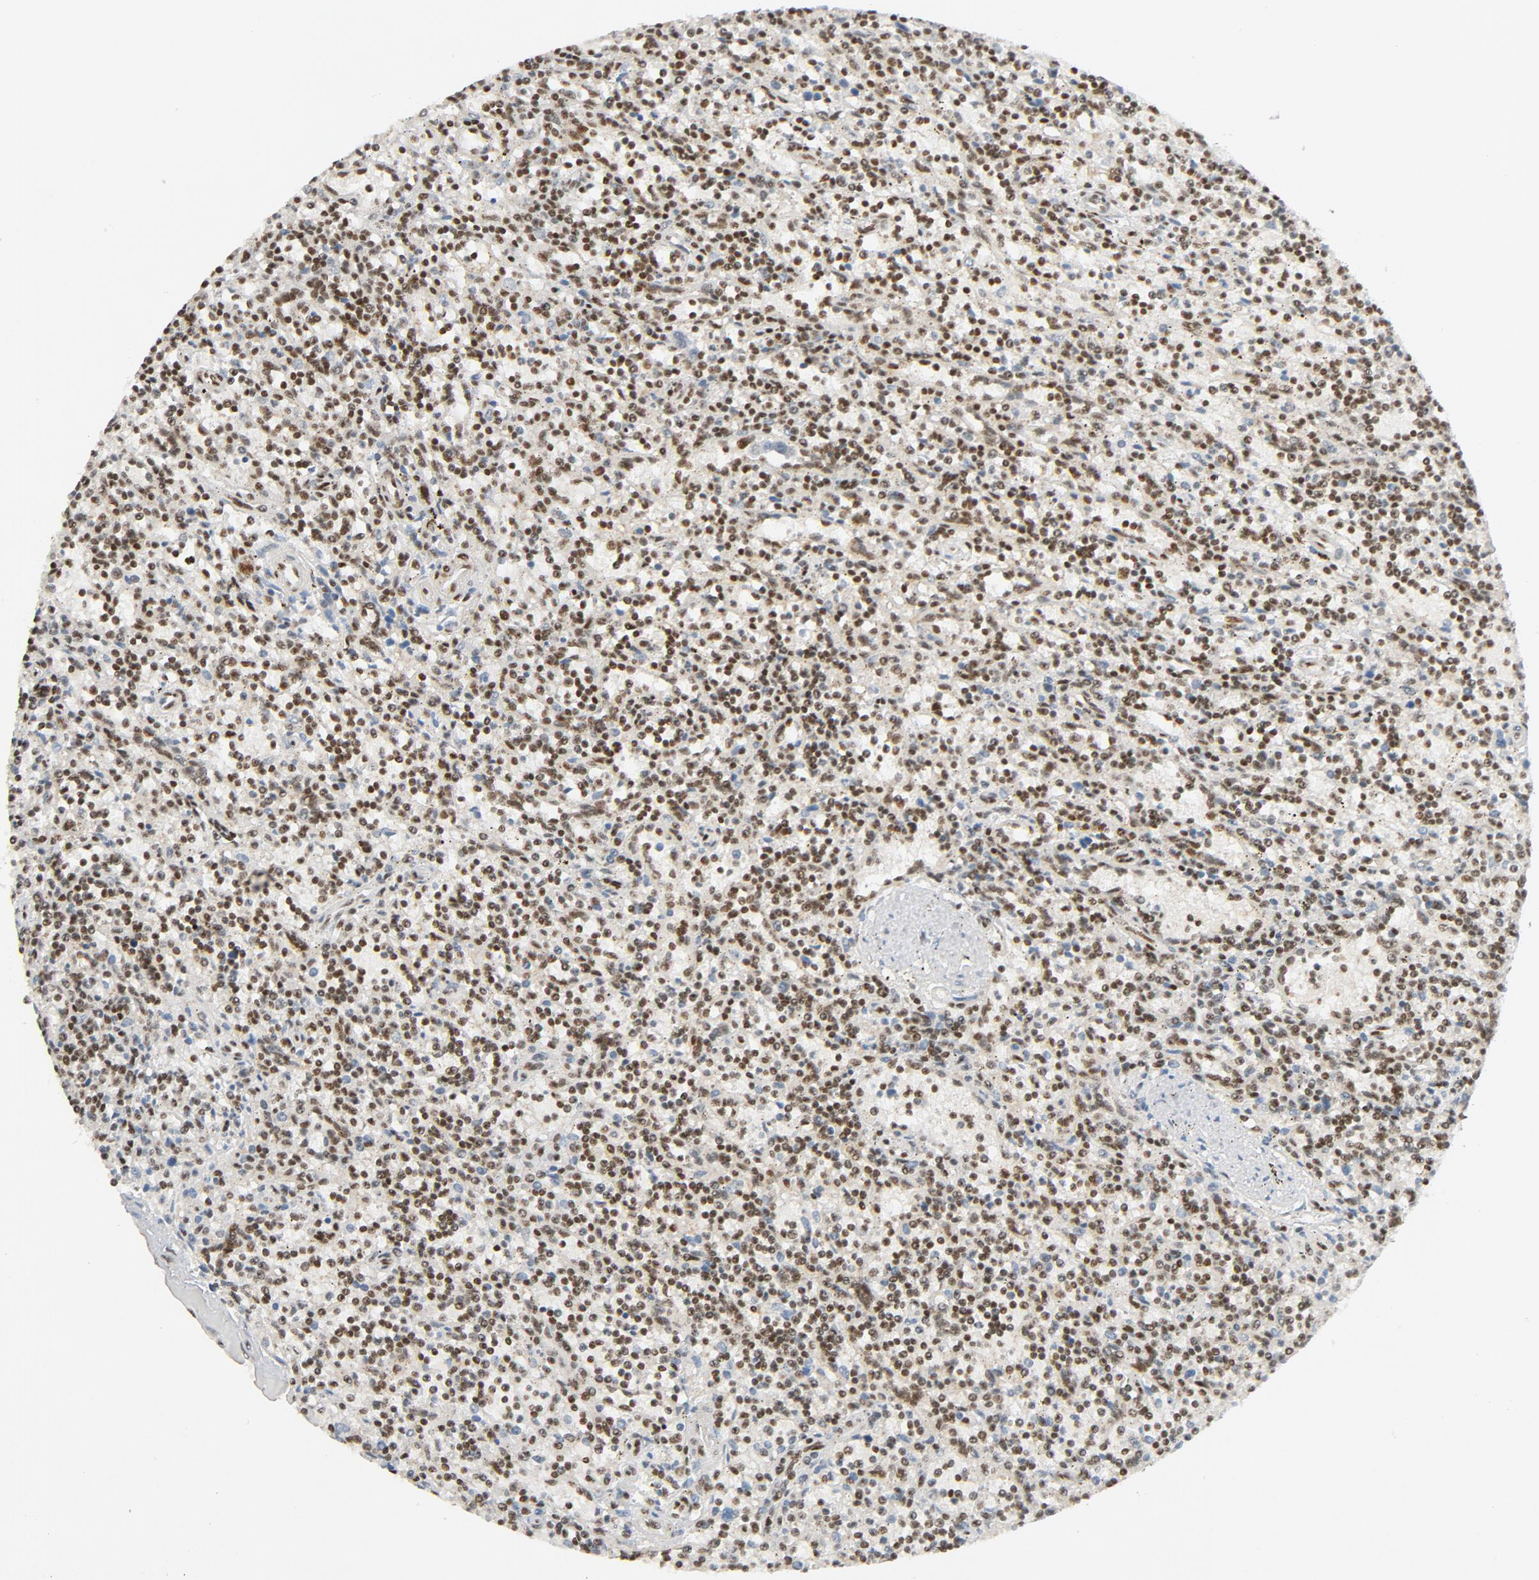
{"staining": {"intensity": "strong", "quantity": ">75%", "location": "nuclear"}, "tissue": "lymphoma", "cell_type": "Tumor cells", "image_type": "cancer", "snomed": [{"axis": "morphology", "description": "Malignant lymphoma, non-Hodgkin's type, Low grade"}, {"axis": "topography", "description": "Spleen"}], "caption": "Immunohistochemistry (IHC) of human lymphoma exhibits high levels of strong nuclear positivity in approximately >75% of tumor cells.", "gene": "SMARCD1", "patient": {"sex": "male", "age": 73}}